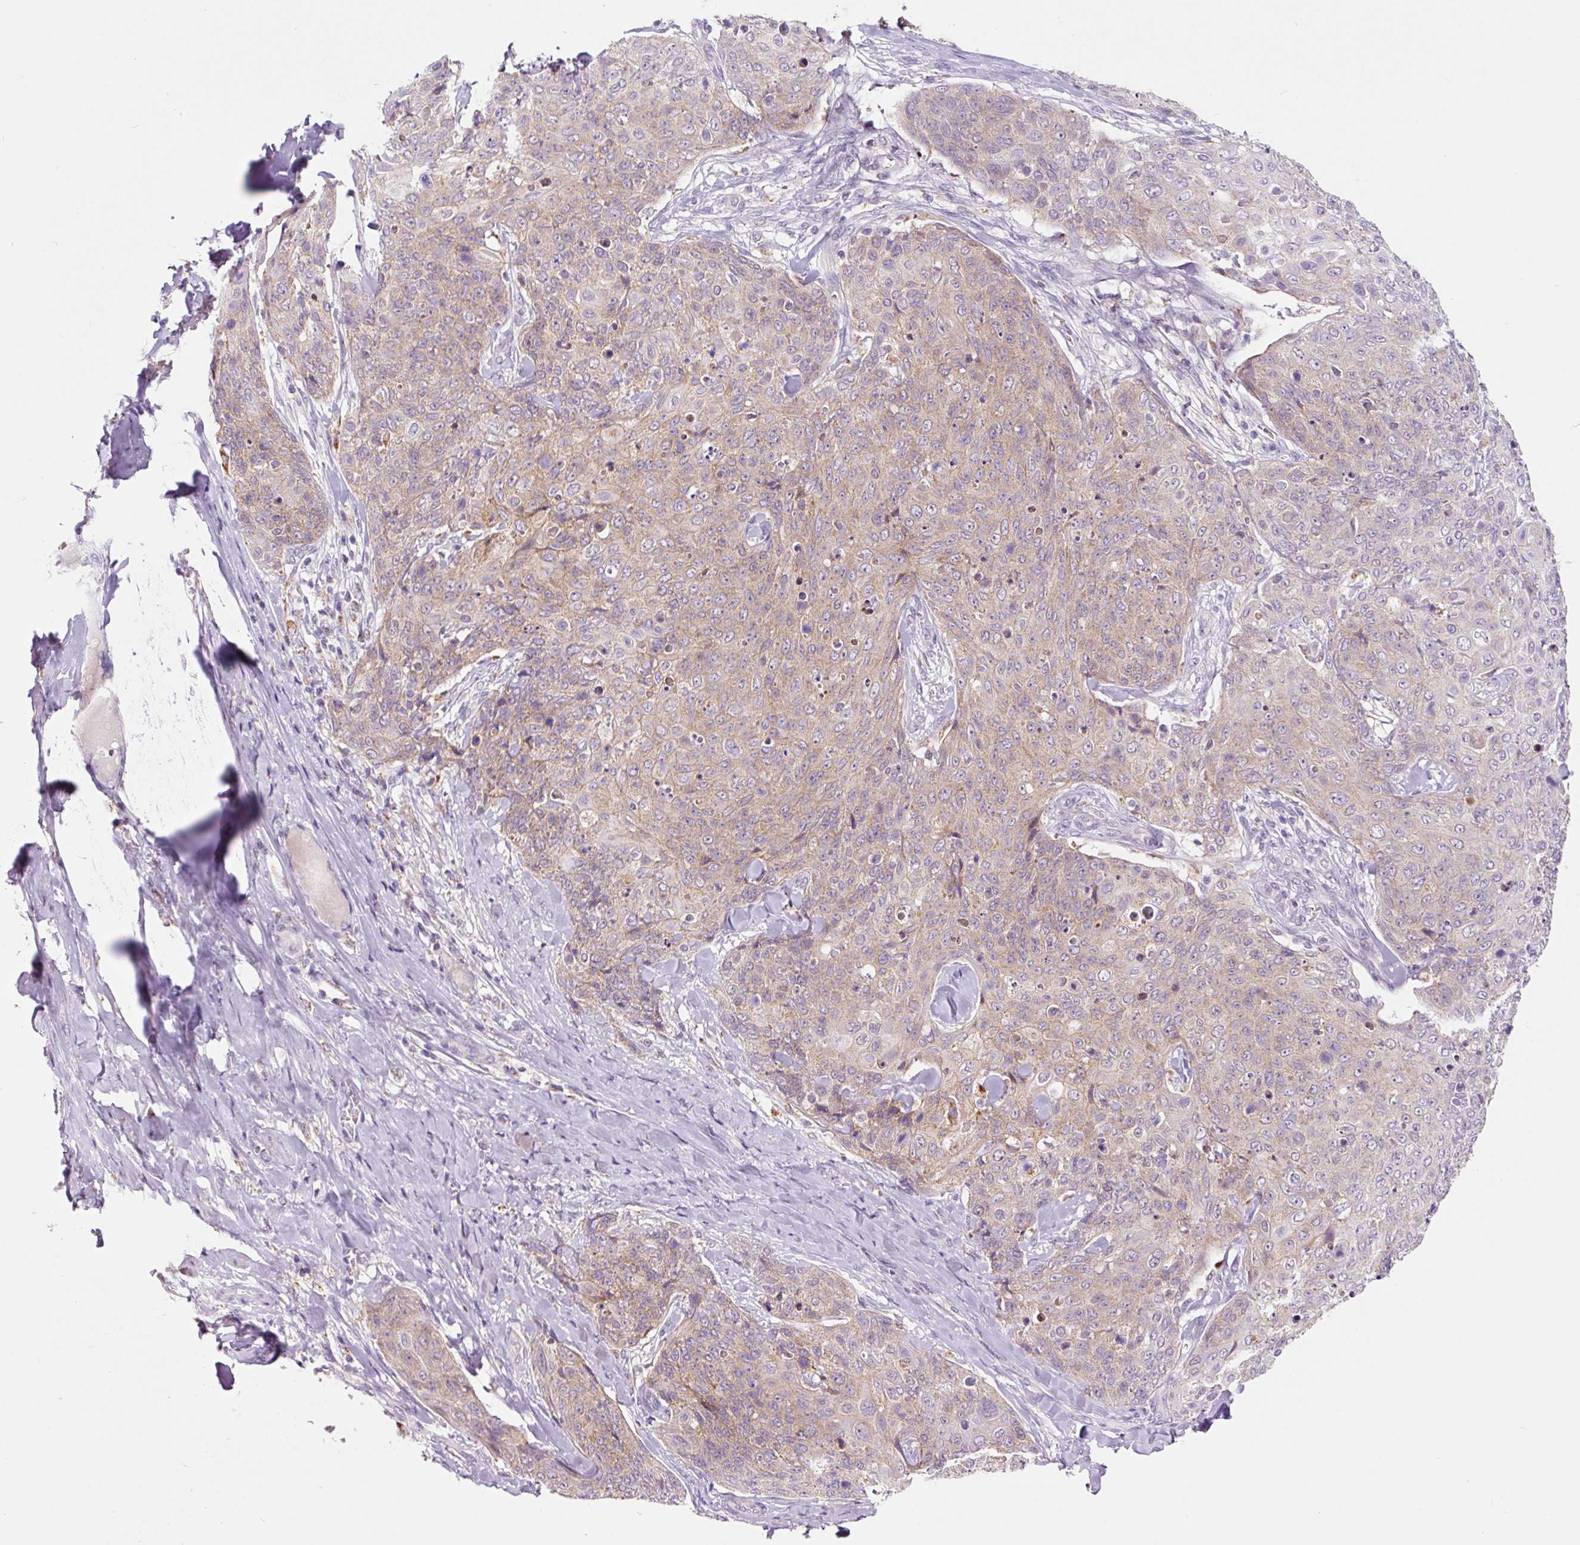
{"staining": {"intensity": "weak", "quantity": ">75%", "location": "cytoplasmic/membranous"}, "tissue": "skin cancer", "cell_type": "Tumor cells", "image_type": "cancer", "snomed": [{"axis": "morphology", "description": "Squamous cell carcinoma, NOS"}, {"axis": "topography", "description": "Skin"}, {"axis": "topography", "description": "Vulva"}], "caption": "Weak cytoplasmic/membranous staining is present in approximately >75% of tumor cells in skin cancer (squamous cell carcinoma).", "gene": "PCK2", "patient": {"sex": "female", "age": 85}}